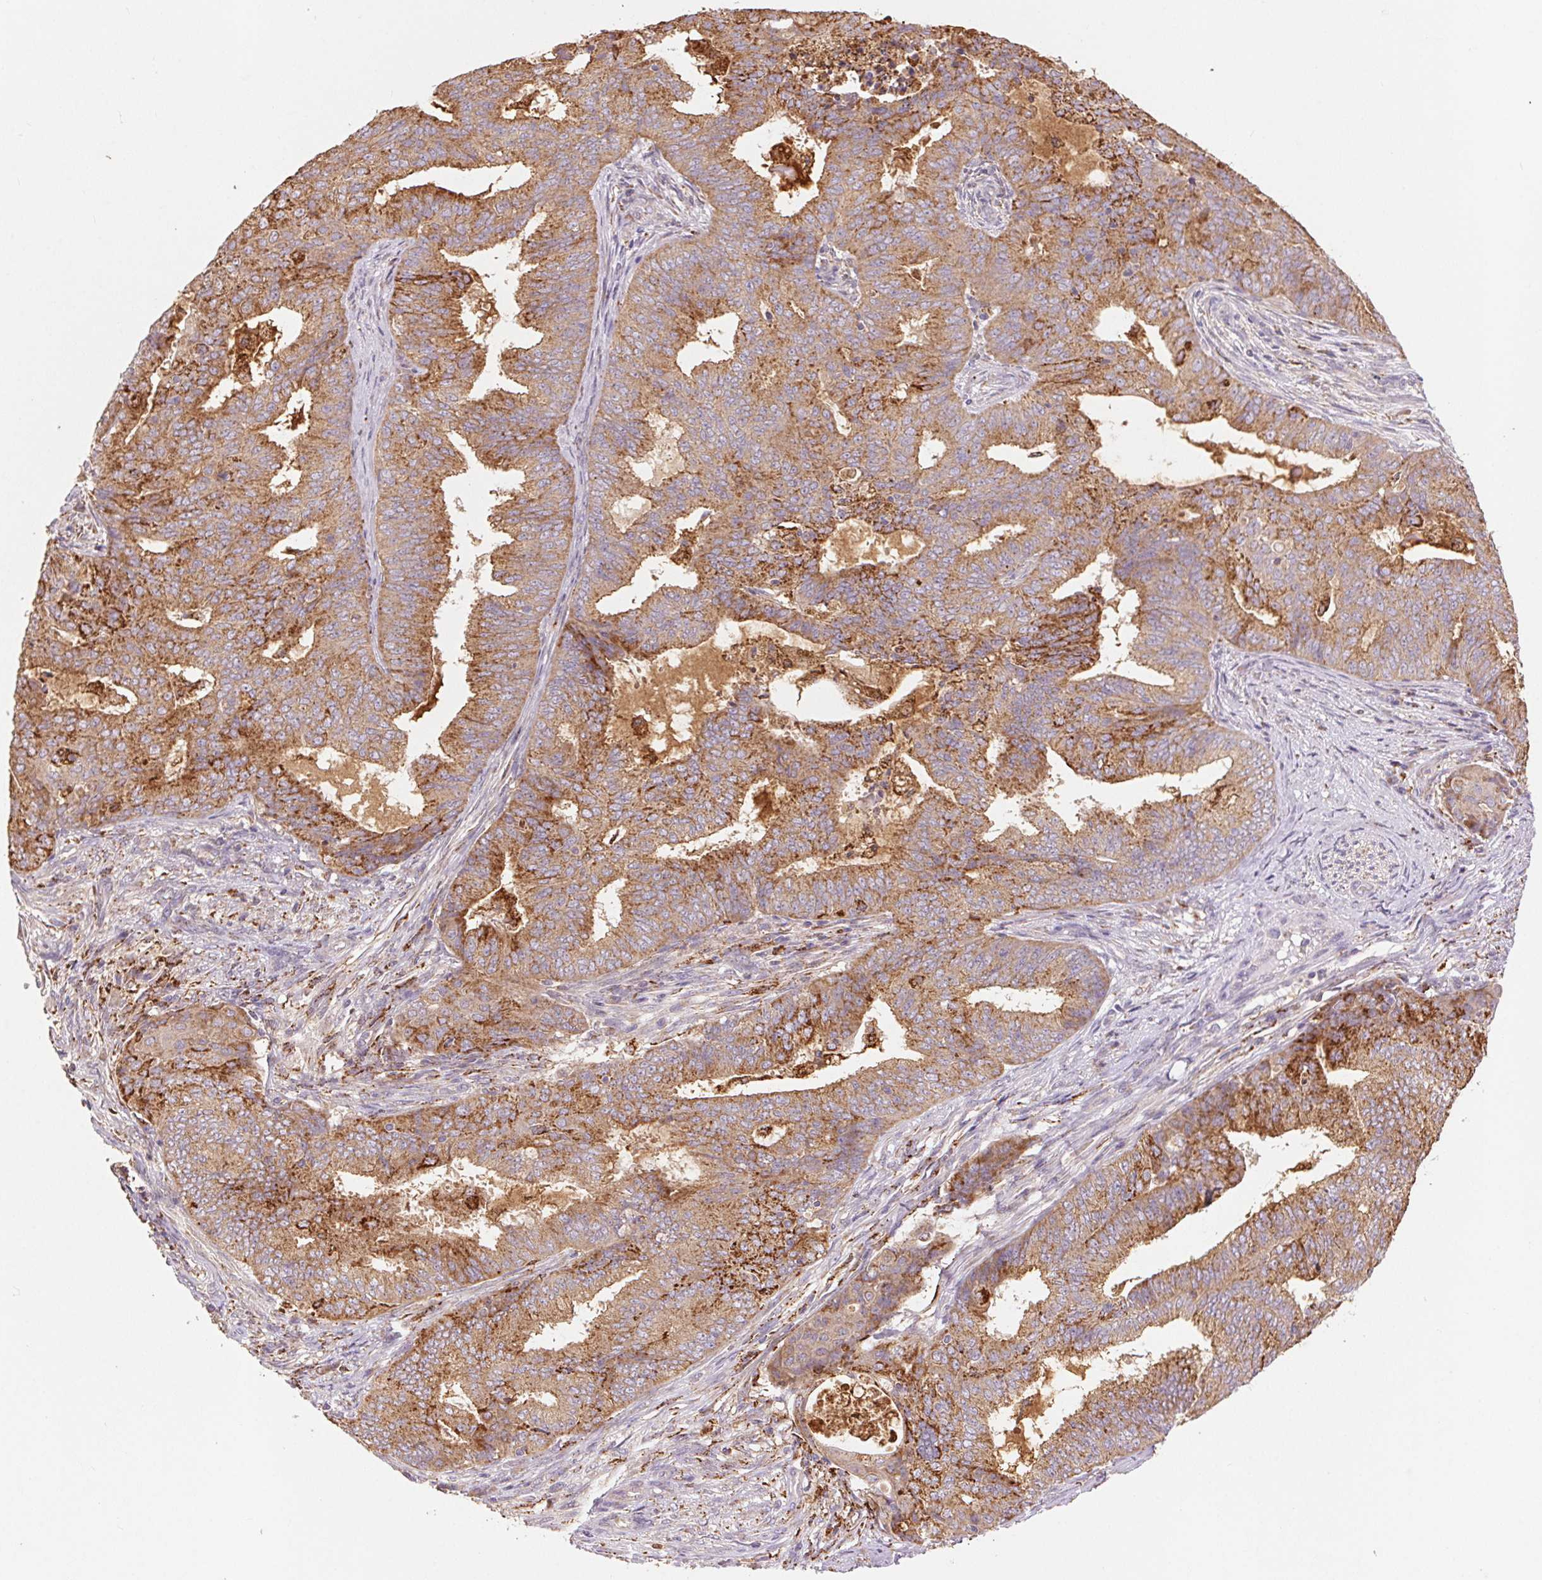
{"staining": {"intensity": "moderate", "quantity": ">75%", "location": "cytoplasmic/membranous"}, "tissue": "endometrial cancer", "cell_type": "Tumor cells", "image_type": "cancer", "snomed": [{"axis": "morphology", "description": "Adenocarcinoma, NOS"}, {"axis": "topography", "description": "Endometrium"}], "caption": "Immunohistochemistry (IHC) (DAB (3,3'-diaminobenzidine)) staining of human endometrial cancer (adenocarcinoma) shows moderate cytoplasmic/membranous protein expression in approximately >75% of tumor cells.", "gene": "FNBP1L", "patient": {"sex": "female", "age": 62}}